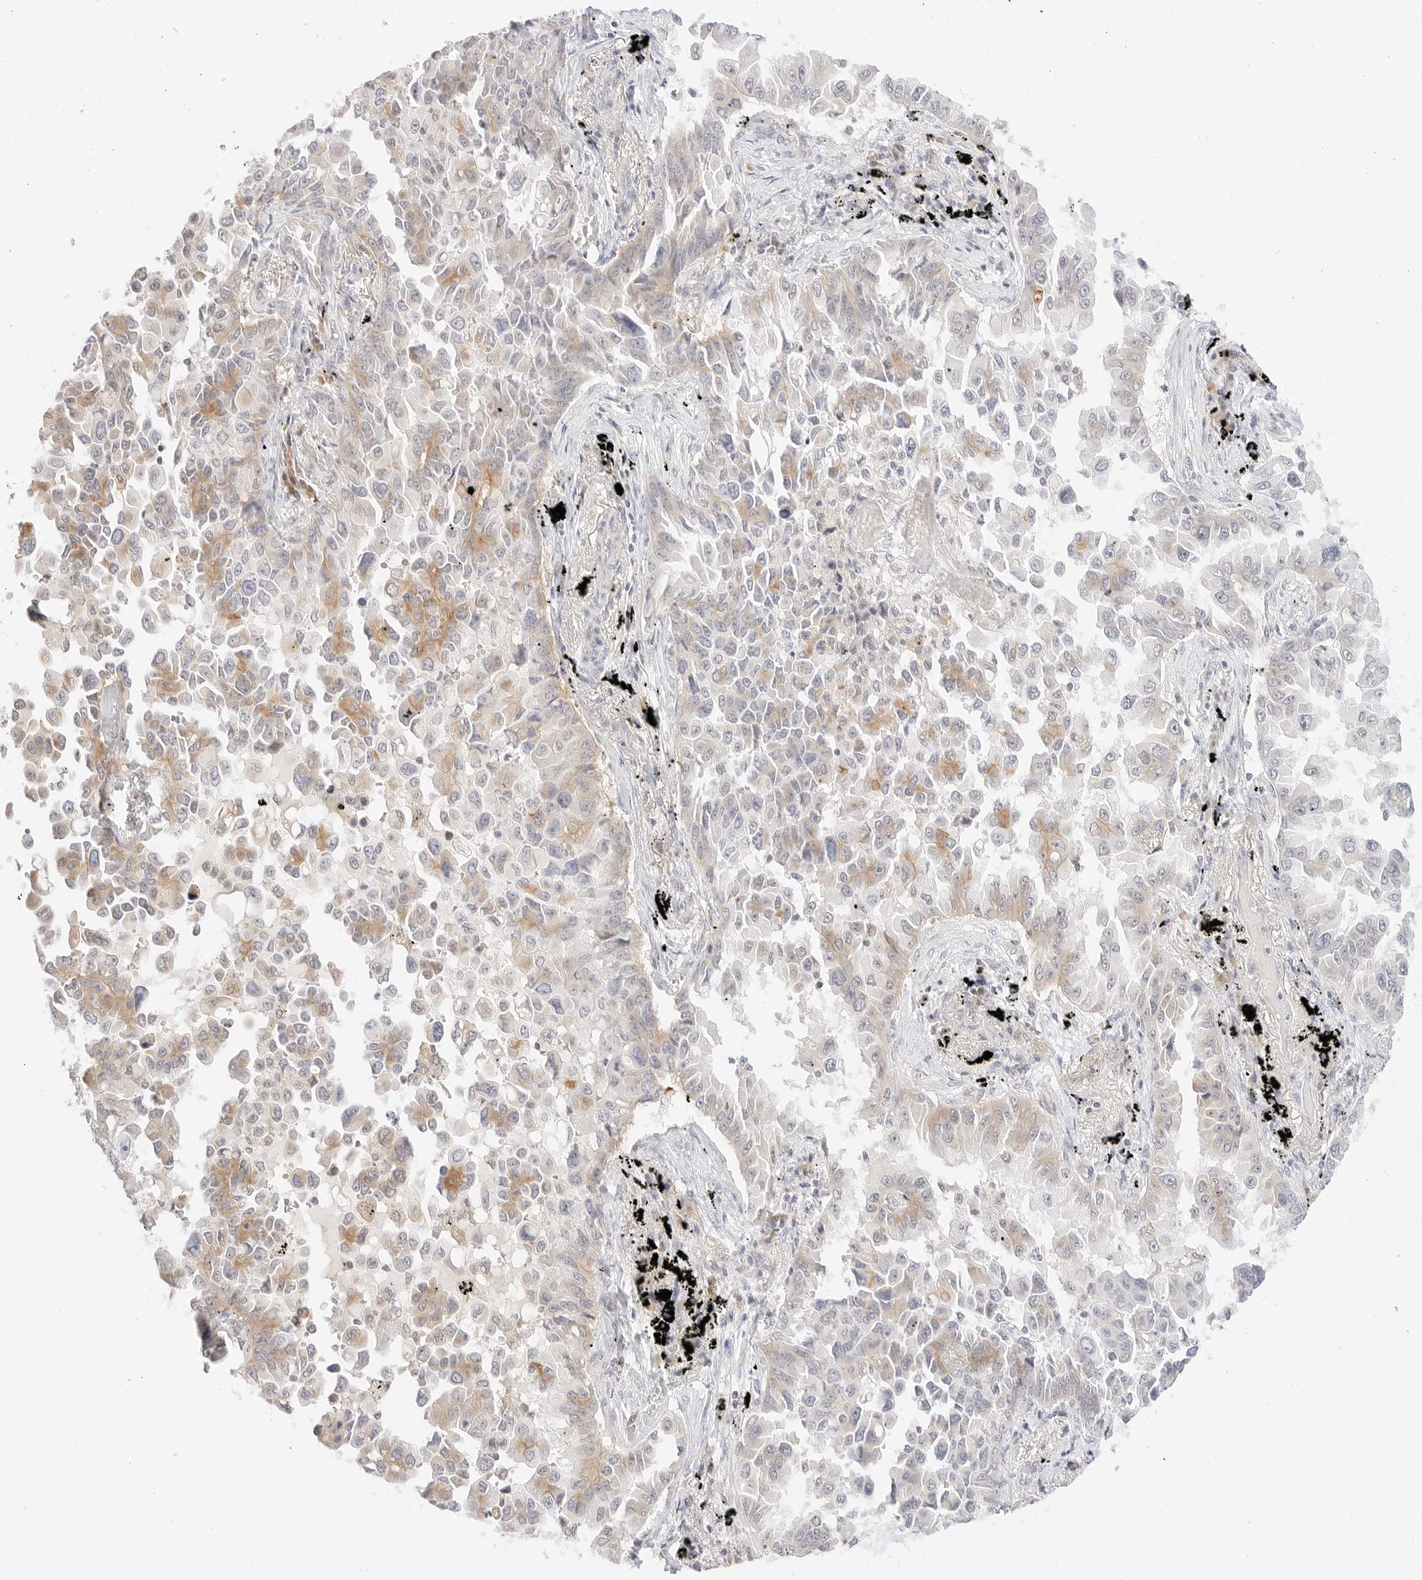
{"staining": {"intensity": "weak", "quantity": "<25%", "location": "cytoplasmic/membranous"}, "tissue": "lung cancer", "cell_type": "Tumor cells", "image_type": "cancer", "snomed": [{"axis": "morphology", "description": "Adenocarcinoma, NOS"}, {"axis": "topography", "description": "Lung"}], "caption": "This image is of adenocarcinoma (lung) stained with IHC to label a protein in brown with the nuclei are counter-stained blue. There is no staining in tumor cells. (Brightfield microscopy of DAB immunohistochemistry at high magnification).", "gene": "ERO1B", "patient": {"sex": "female", "age": 67}}